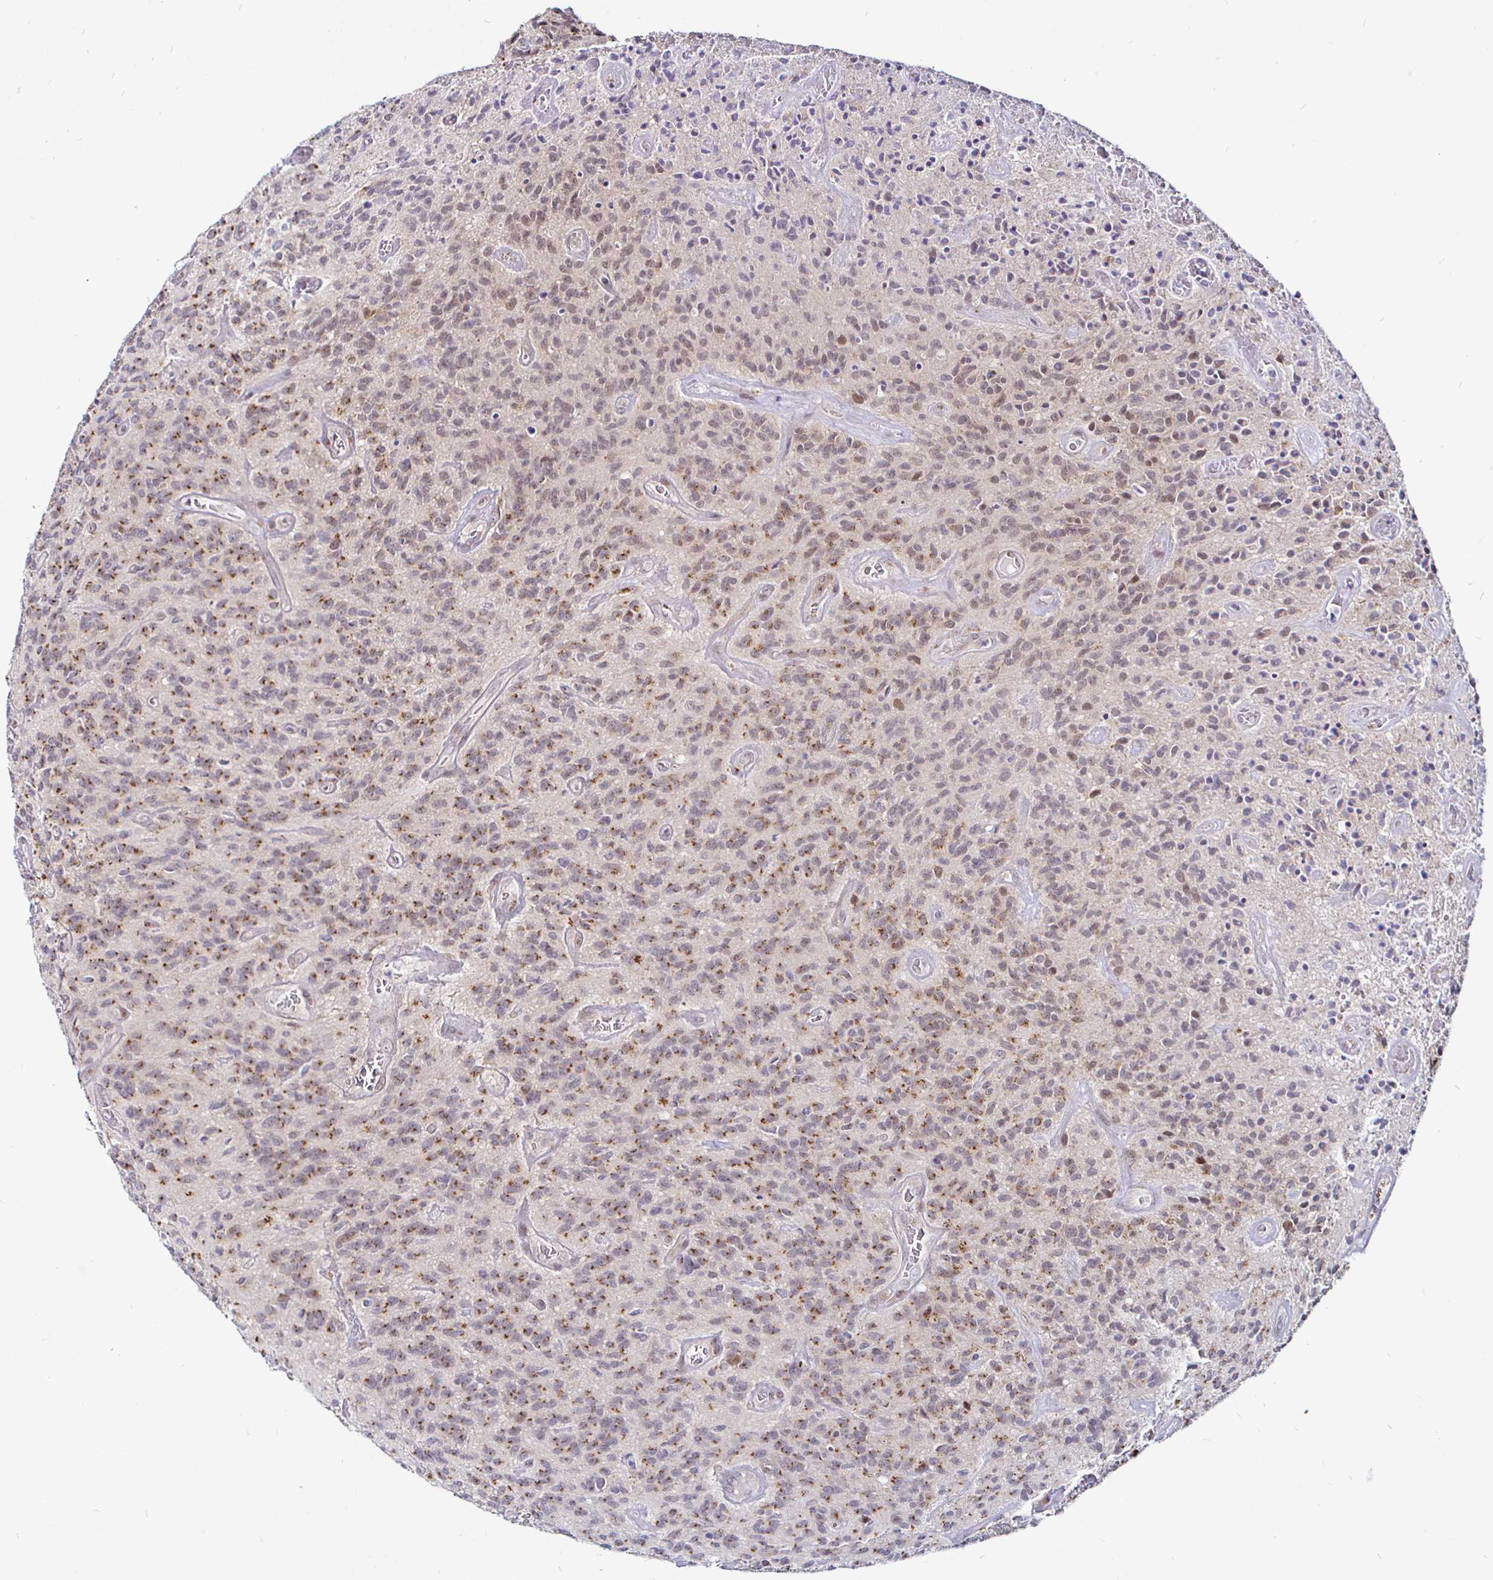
{"staining": {"intensity": "strong", "quantity": "25%-75%", "location": "cytoplasmic/membranous"}, "tissue": "glioma", "cell_type": "Tumor cells", "image_type": "cancer", "snomed": [{"axis": "morphology", "description": "Glioma, malignant, High grade"}, {"axis": "topography", "description": "Brain"}], "caption": "Protein staining exhibits strong cytoplasmic/membranous expression in approximately 25%-75% of tumor cells in glioma. (DAB (3,3'-diaminobenzidine) IHC with brightfield microscopy, high magnification).", "gene": "ATG3", "patient": {"sex": "male", "age": 76}}